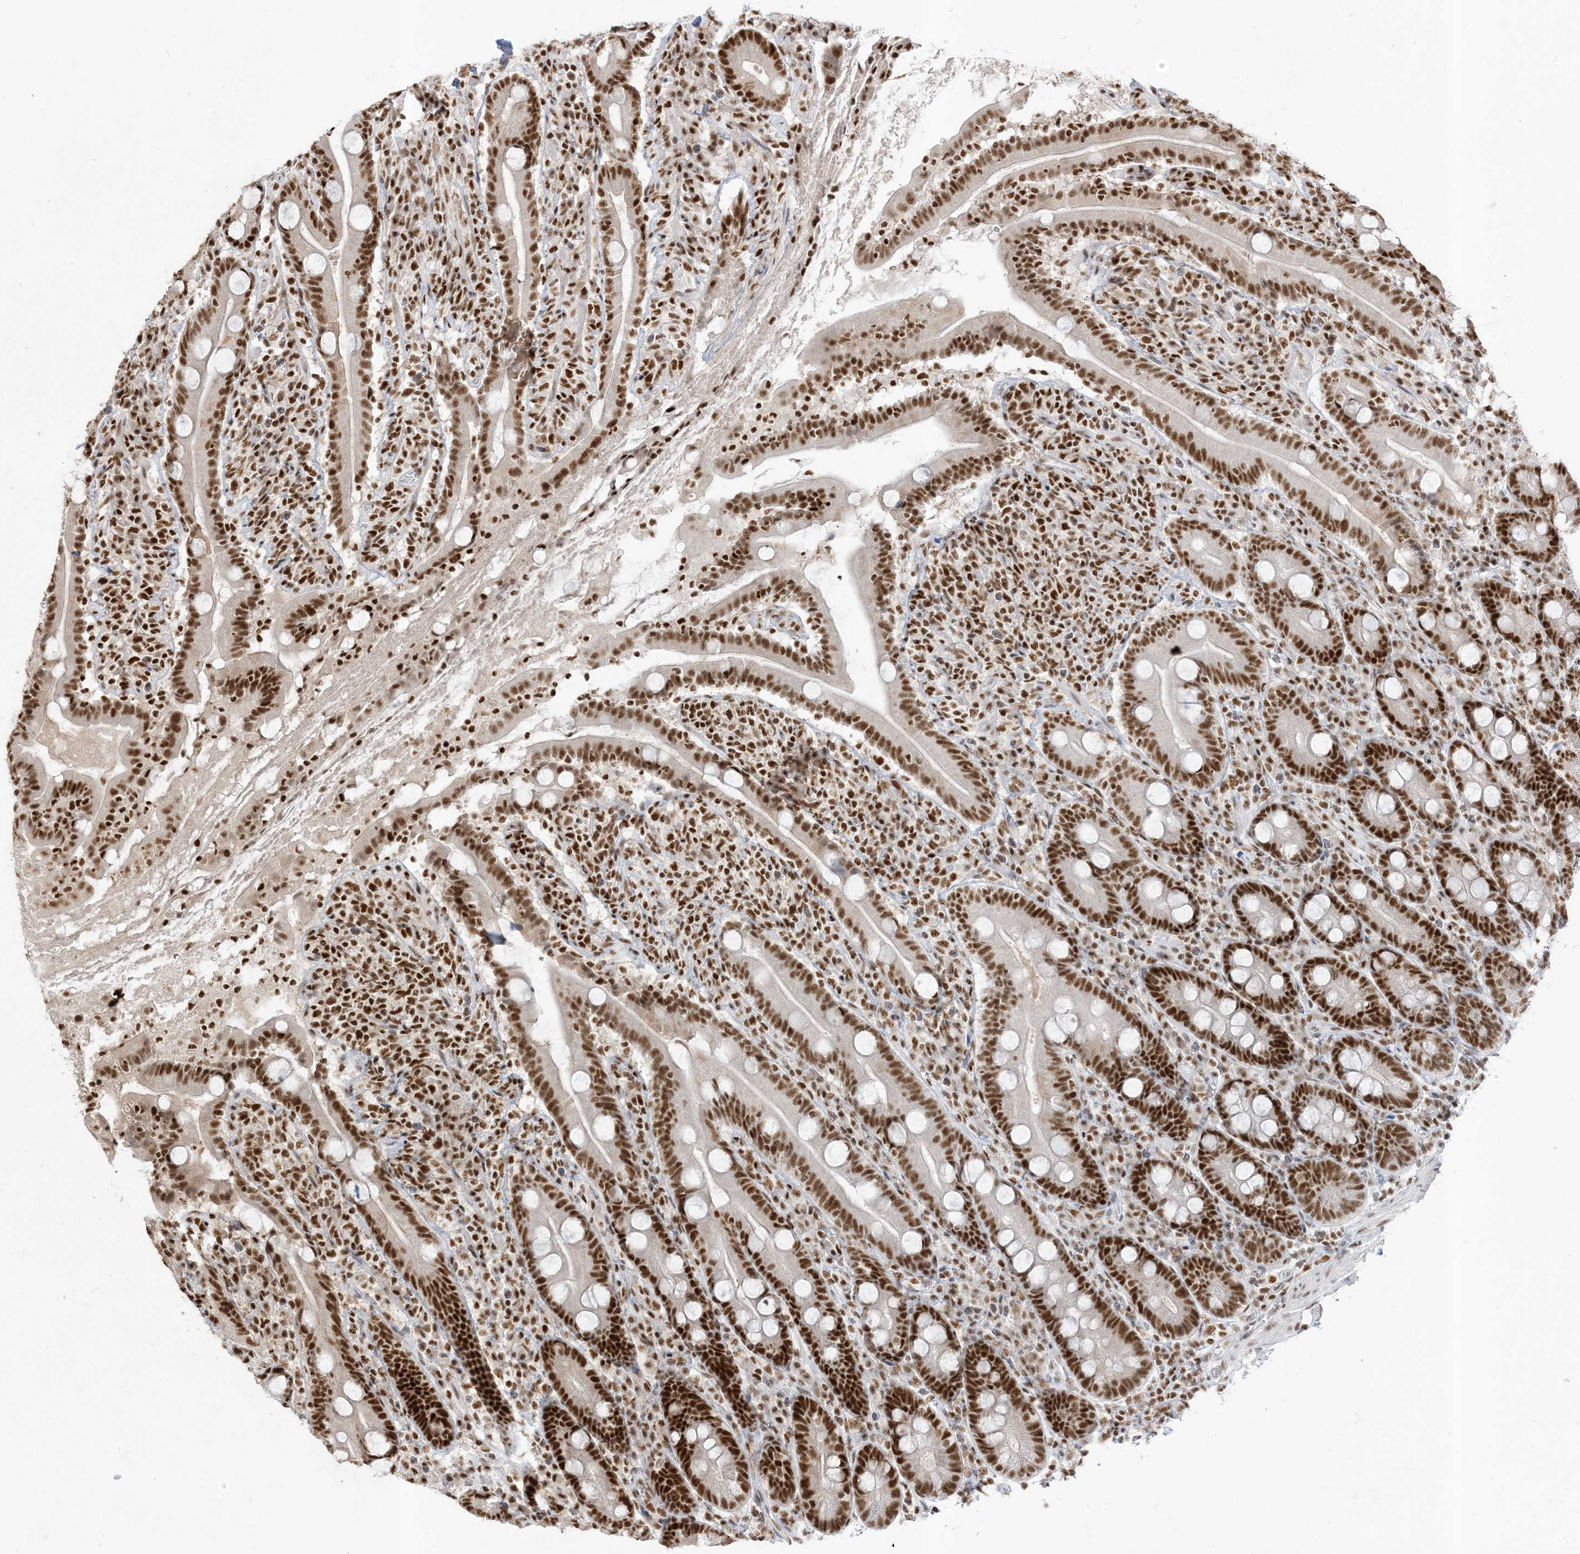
{"staining": {"intensity": "strong", "quantity": ">75%", "location": "nuclear"}, "tissue": "duodenum", "cell_type": "Glandular cells", "image_type": "normal", "snomed": [{"axis": "morphology", "description": "Normal tissue, NOS"}, {"axis": "topography", "description": "Duodenum"}], "caption": "High-power microscopy captured an immunohistochemistry (IHC) histopathology image of benign duodenum, revealing strong nuclear positivity in about >75% of glandular cells. (IHC, brightfield microscopy, high magnification).", "gene": "PPIL2", "patient": {"sex": "male", "age": 35}}